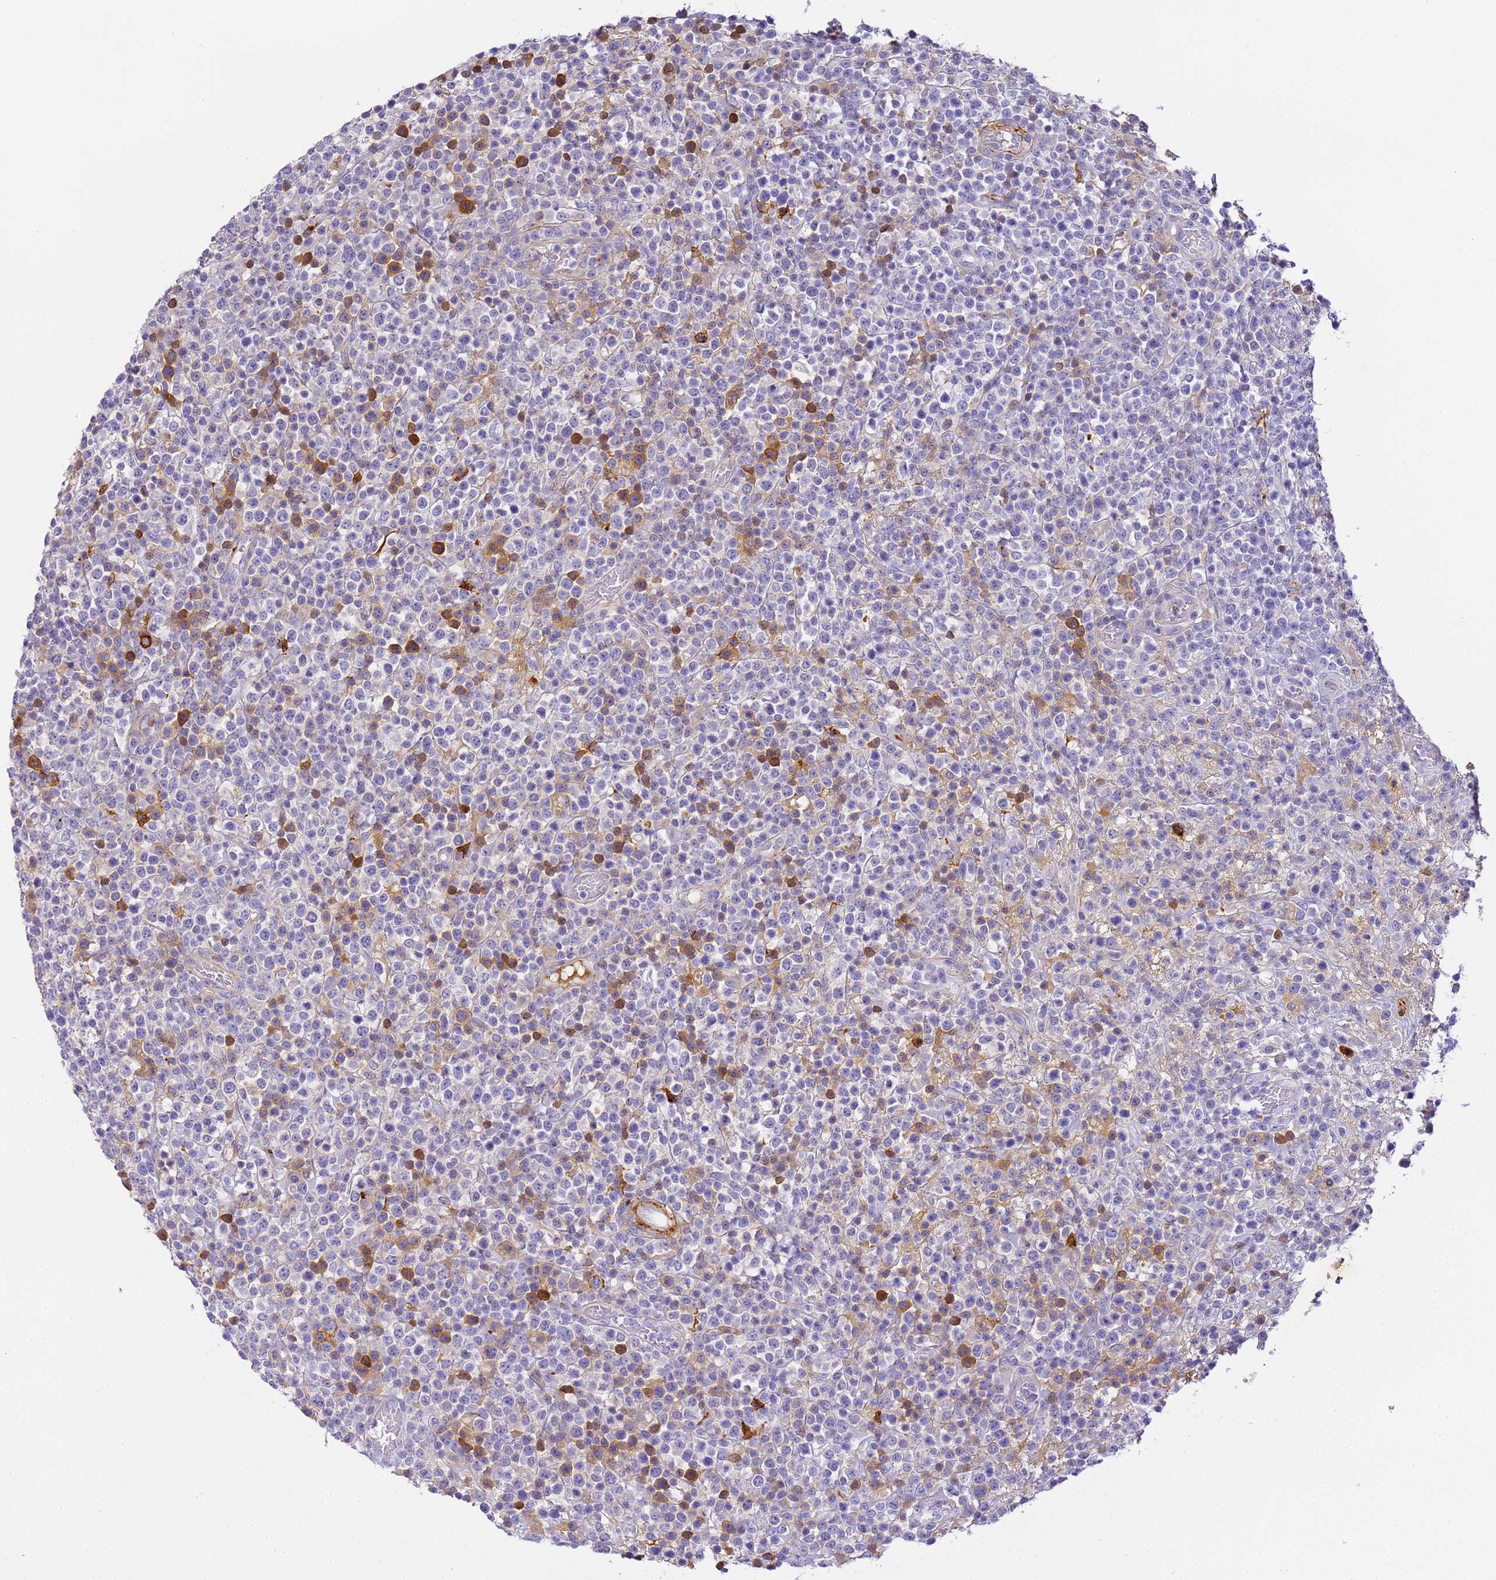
{"staining": {"intensity": "moderate", "quantity": "<25%", "location": "cytoplasmic/membranous"}, "tissue": "lymphoma", "cell_type": "Tumor cells", "image_type": "cancer", "snomed": [{"axis": "morphology", "description": "Malignant lymphoma, non-Hodgkin's type, High grade"}, {"axis": "topography", "description": "Colon"}], "caption": "Lymphoma stained with a brown dye exhibits moderate cytoplasmic/membranous positive positivity in about <25% of tumor cells.", "gene": "CFHR2", "patient": {"sex": "female", "age": 53}}